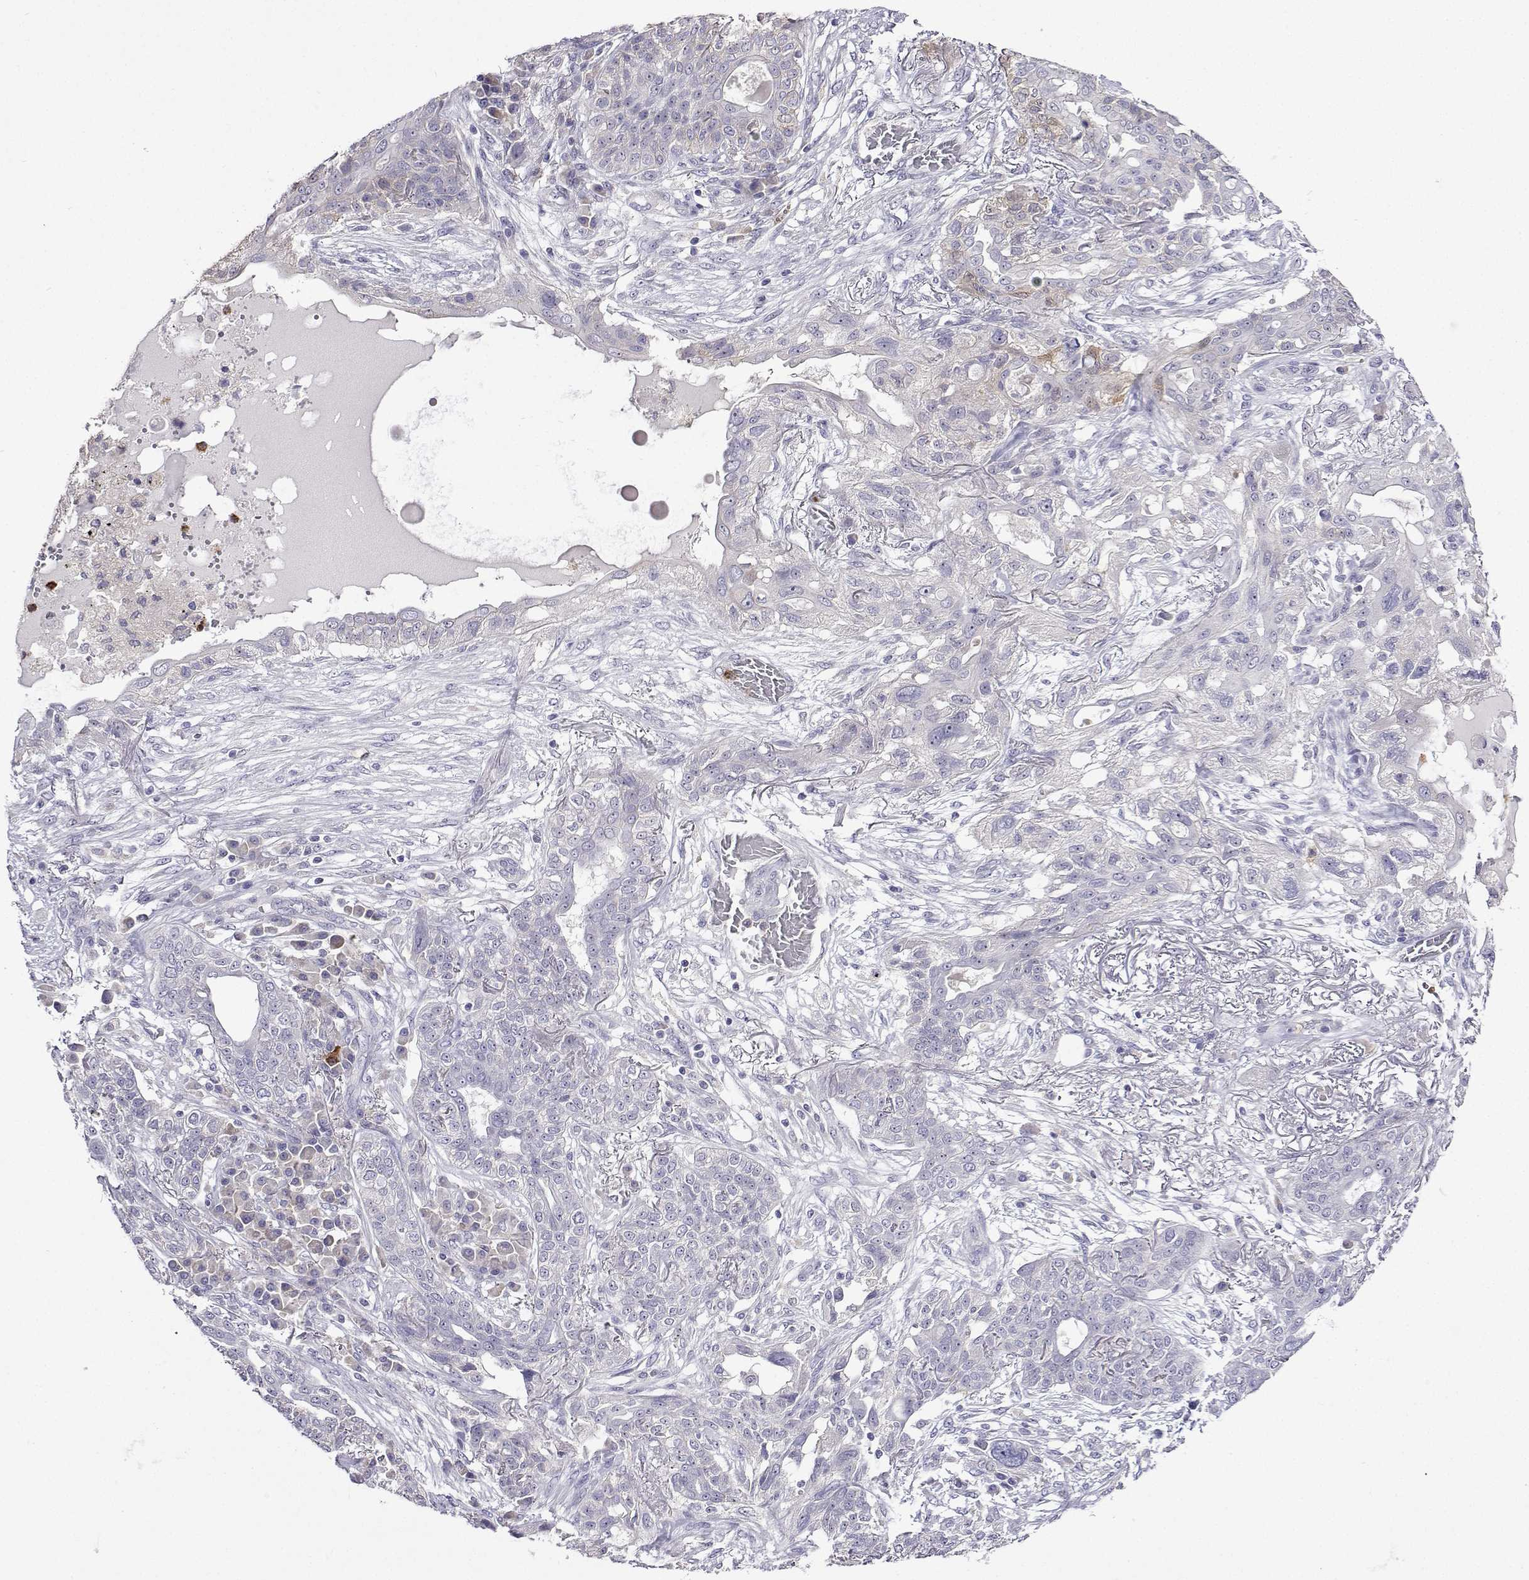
{"staining": {"intensity": "negative", "quantity": "none", "location": "none"}, "tissue": "lung cancer", "cell_type": "Tumor cells", "image_type": "cancer", "snomed": [{"axis": "morphology", "description": "Squamous cell carcinoma, NOS"}, {"axis": "topography", "description": "Lung"}], "caption": "Immunohistochemistry histopathology image of lung cancer stained for a protein (brown), which shows no staining in tumor cells.", "gene": "SULT2A1", "patient": {"sex": "female", "age": 70}}